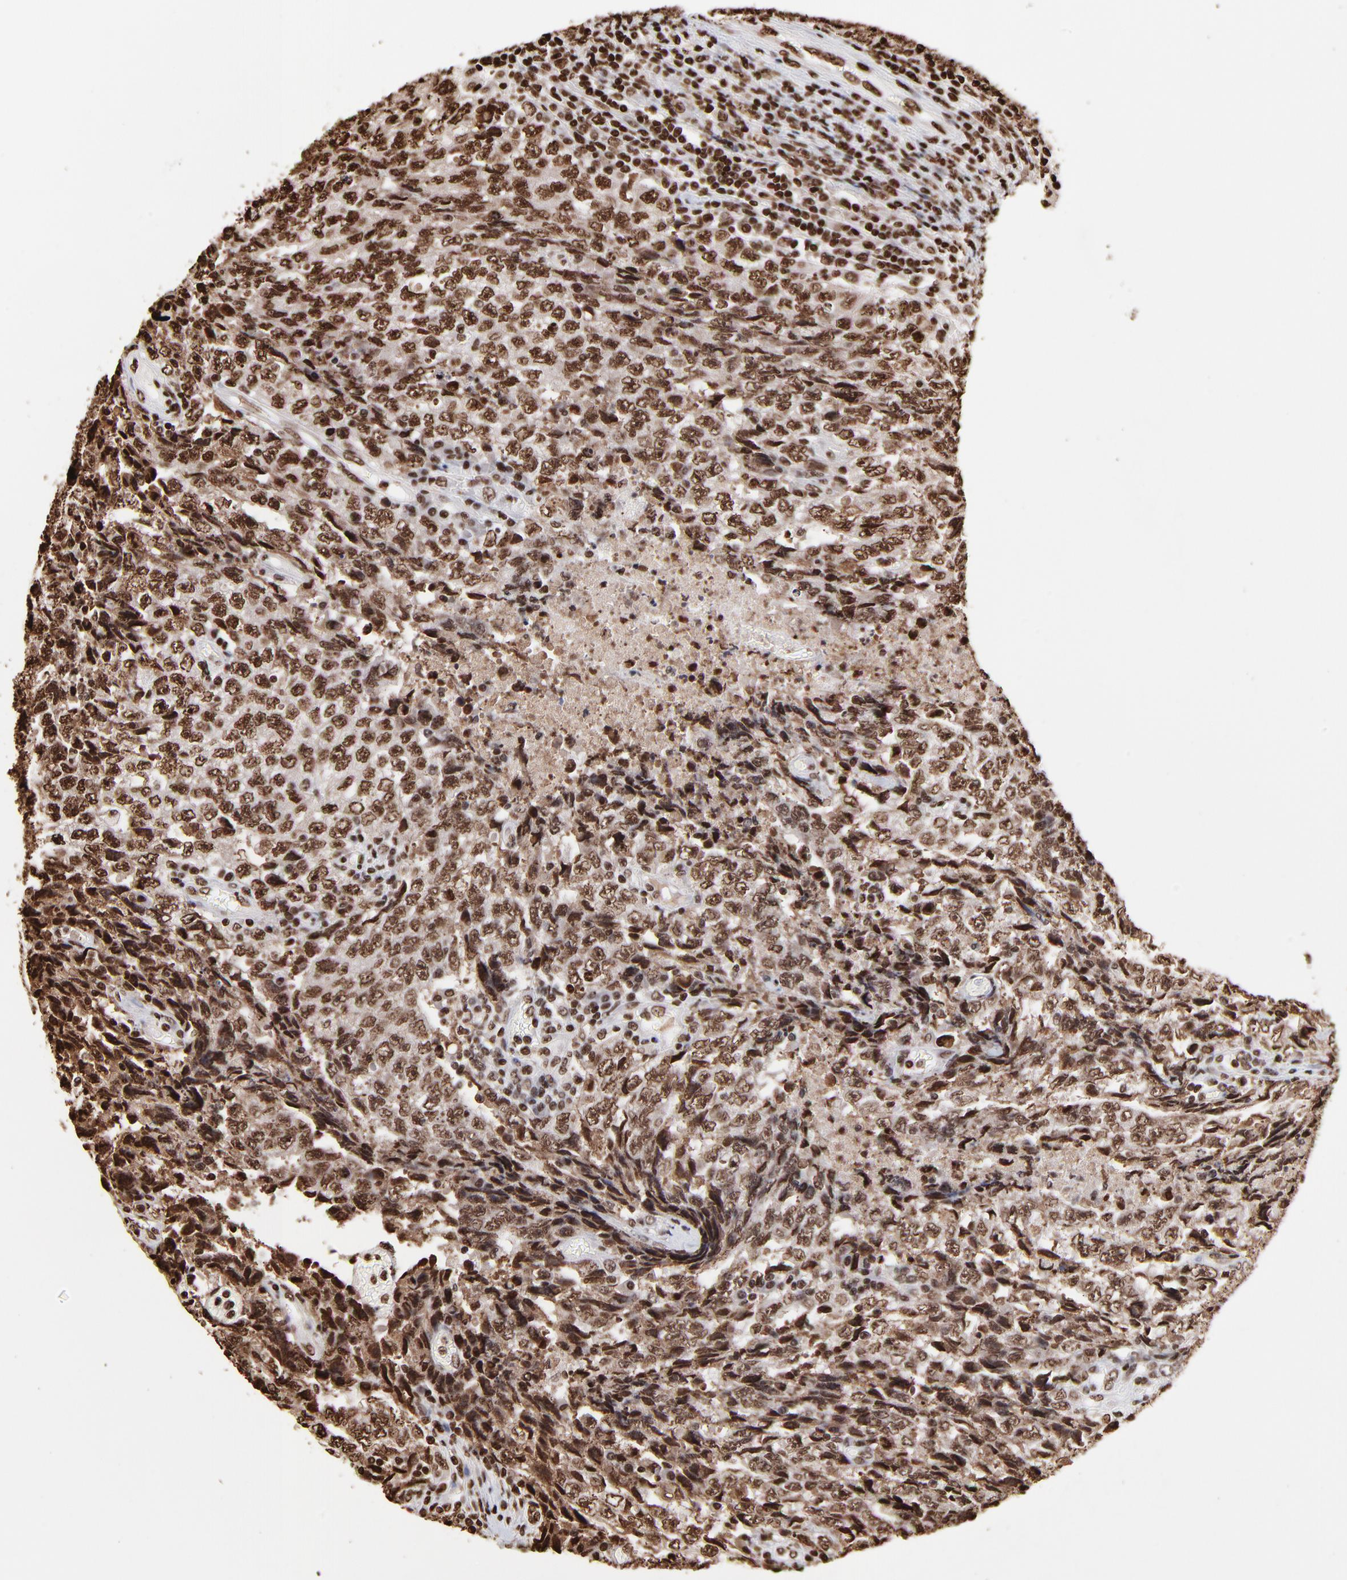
{"staining": {"intensity": "strong", "quantity": ">75%", "location": "nuclear"}, "tissue": "testis cancer", "cell_type": "Tumor cells", "image_type": "cancer", "snomed": [{"axis": "morphology", "description": "Necrosis, NOS"}, {"axis": "morphology", "description": "Carcinoma, Embryonal, NOS"}, {"axis": "topography", "description": "Testis"}], "caption": "Strong nuclear staining for a protein is seen in about >75% of tumor cells of testis cancer (embryonal carcinoma) using immunohistochemistry.", "gene": "ZNF544", "patient": {"sex": "male", "age": 19}}